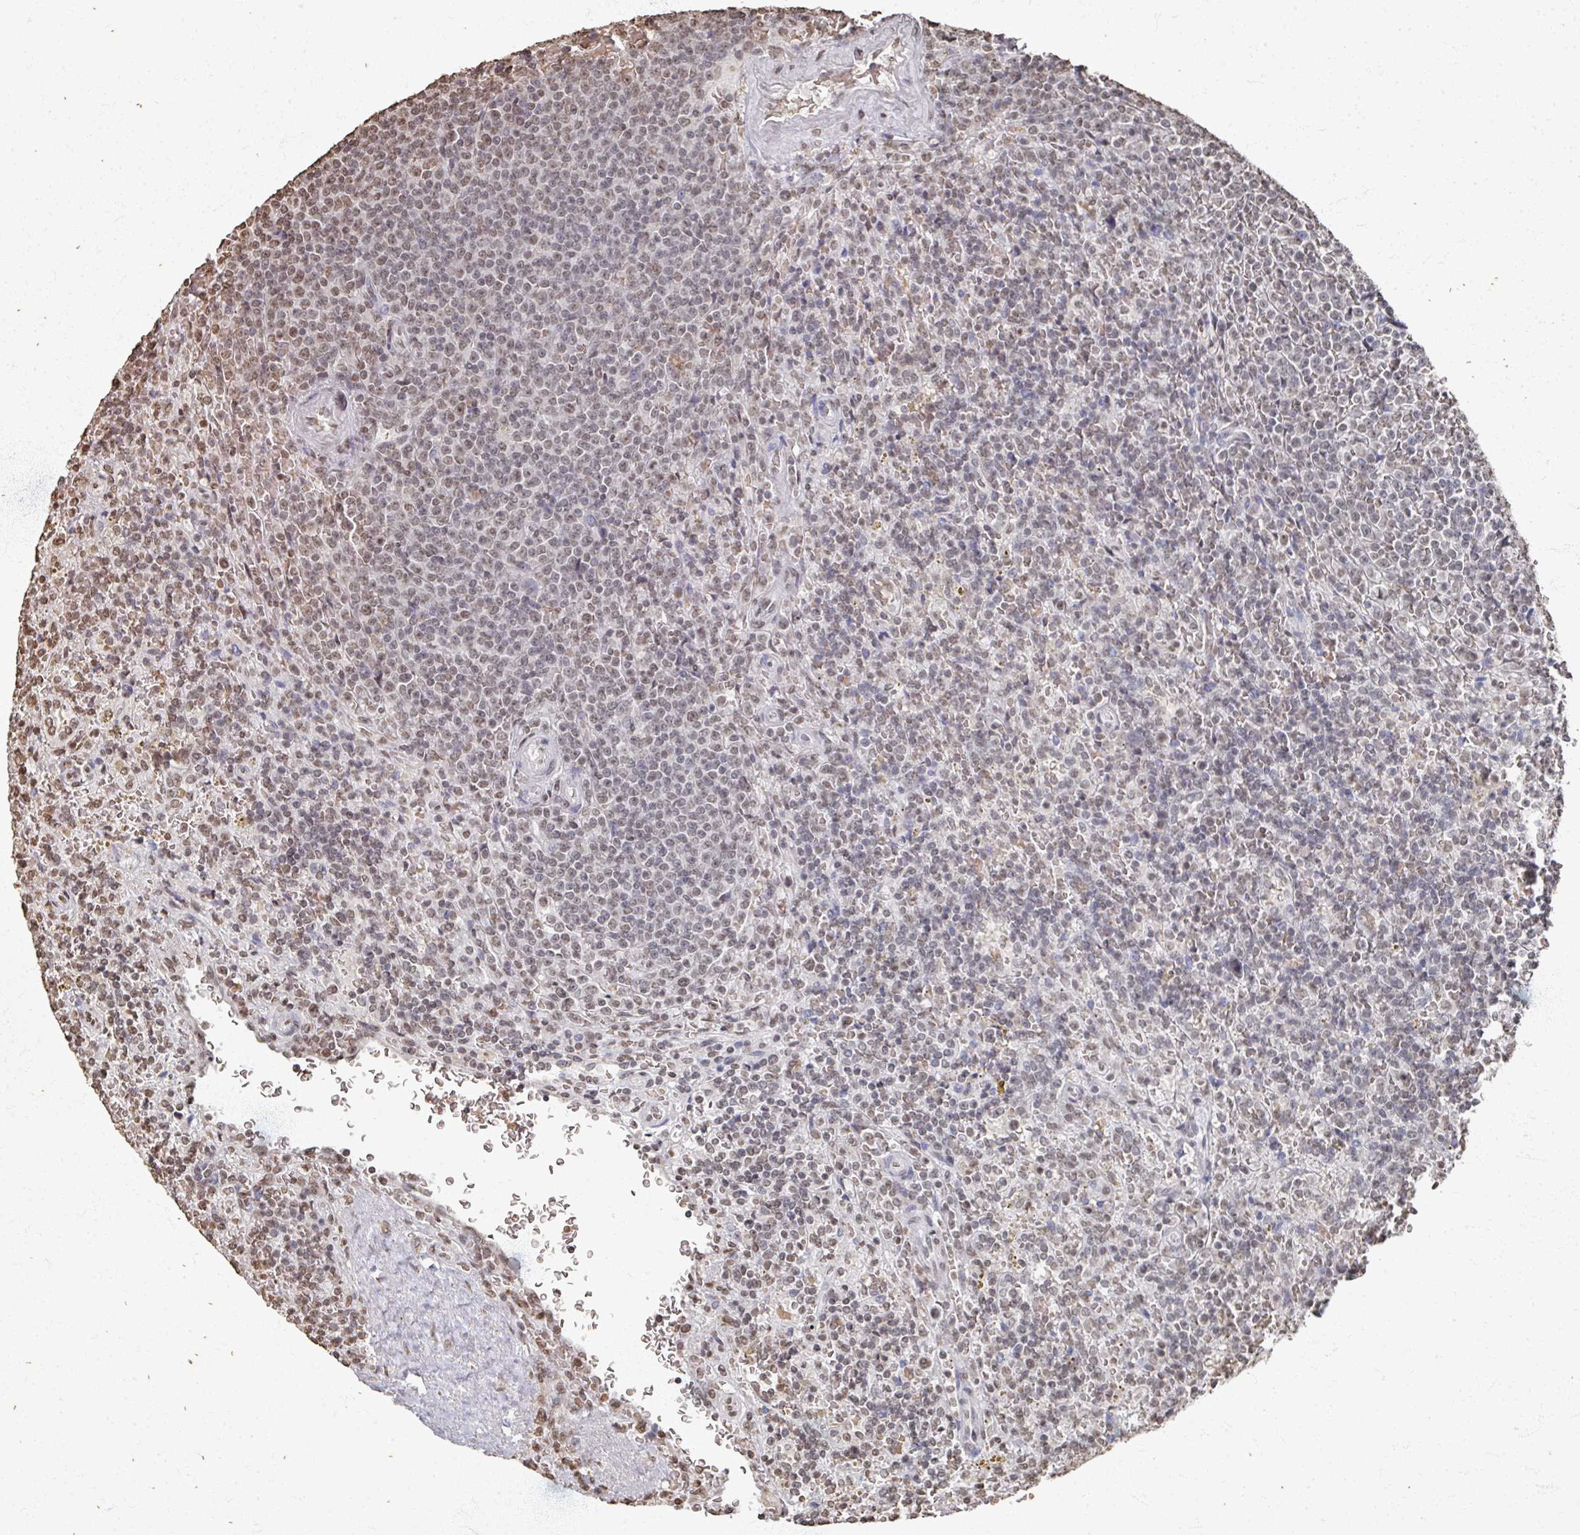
{"staining": {"intensity": "weak", "quantity": "<25%", "location": "nuclear"}, "tissue": "lymphoma", "cell_type": "Tumor cells", "image_type": "cancer", "snomed": [{"axis": "morphology", "description": "Malignant lymphoma, non-Hodgkin's type, Low grade"}, {"axis": "topography", "description": "Spleen"}], "caption": "Tumor cells show no significant protein staining in lymphoma. (DAB immunohistochemistry with hematoxylin counter stain).", "gene": "DCUN1D5", "patient": {"sex": "male", "age": 67}}